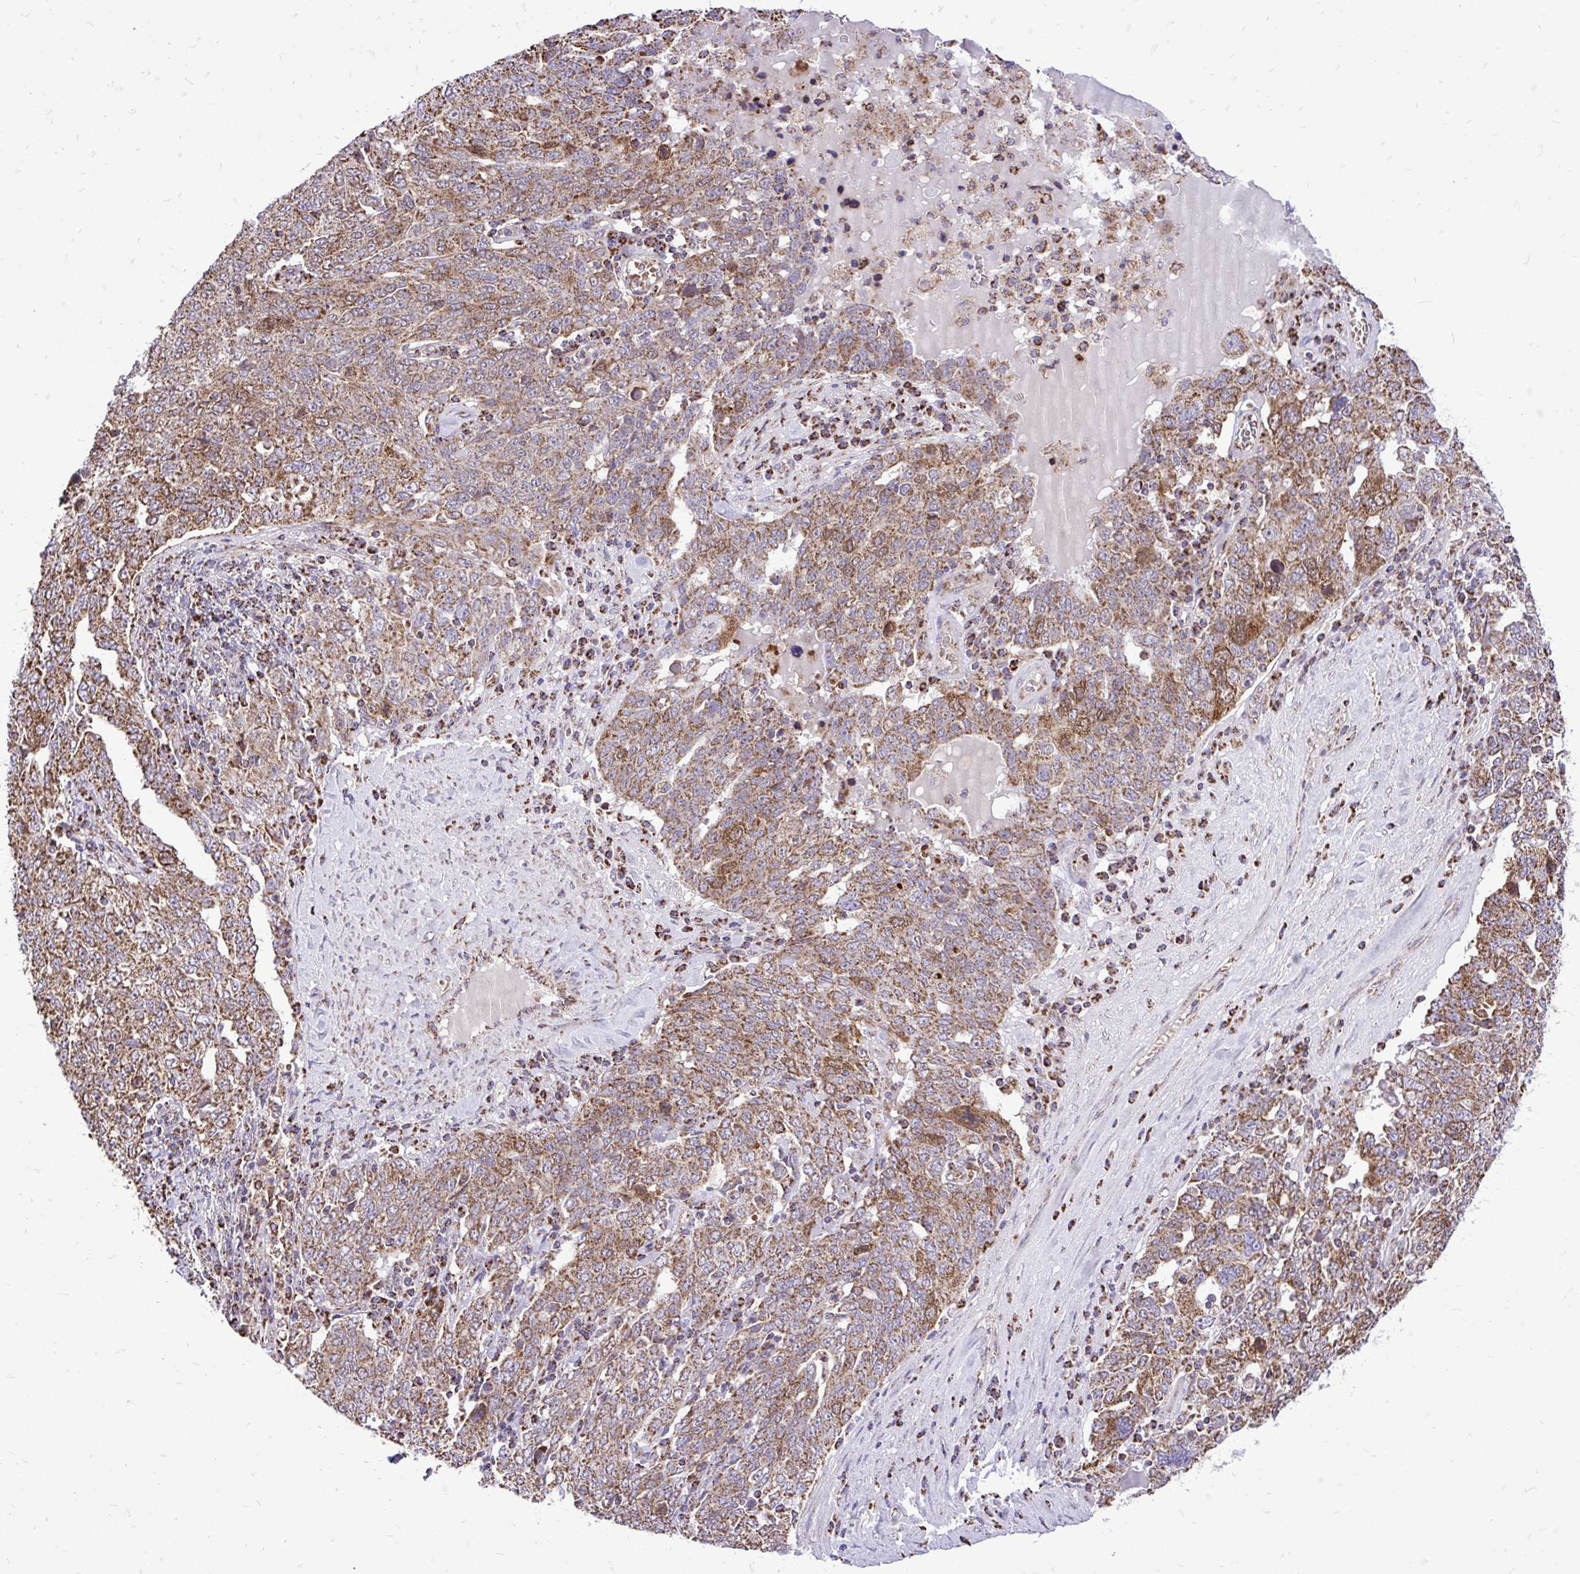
{"staining": {"intensity": "moderate", "quantity": ">75%", "location": "cytoplasmic/membranous"}, "tissue": "ovarian cancer", "cell_type": "Tumor cells", "image_type": "cancer", "snomed": [{"axis": "morphology", "description": "Carcinoma, endometroid"}, {"axis": "topography", "description": "Ovary"}], "caption": "Immunohistochemical staining of ovarian endometroid carcinoma shows moderate cytoplasmic/membranous protein positivity in approximately >75% of tumor cells.", "gene": "UBE2C", "patient": {"sex": "female", "age": 62}}